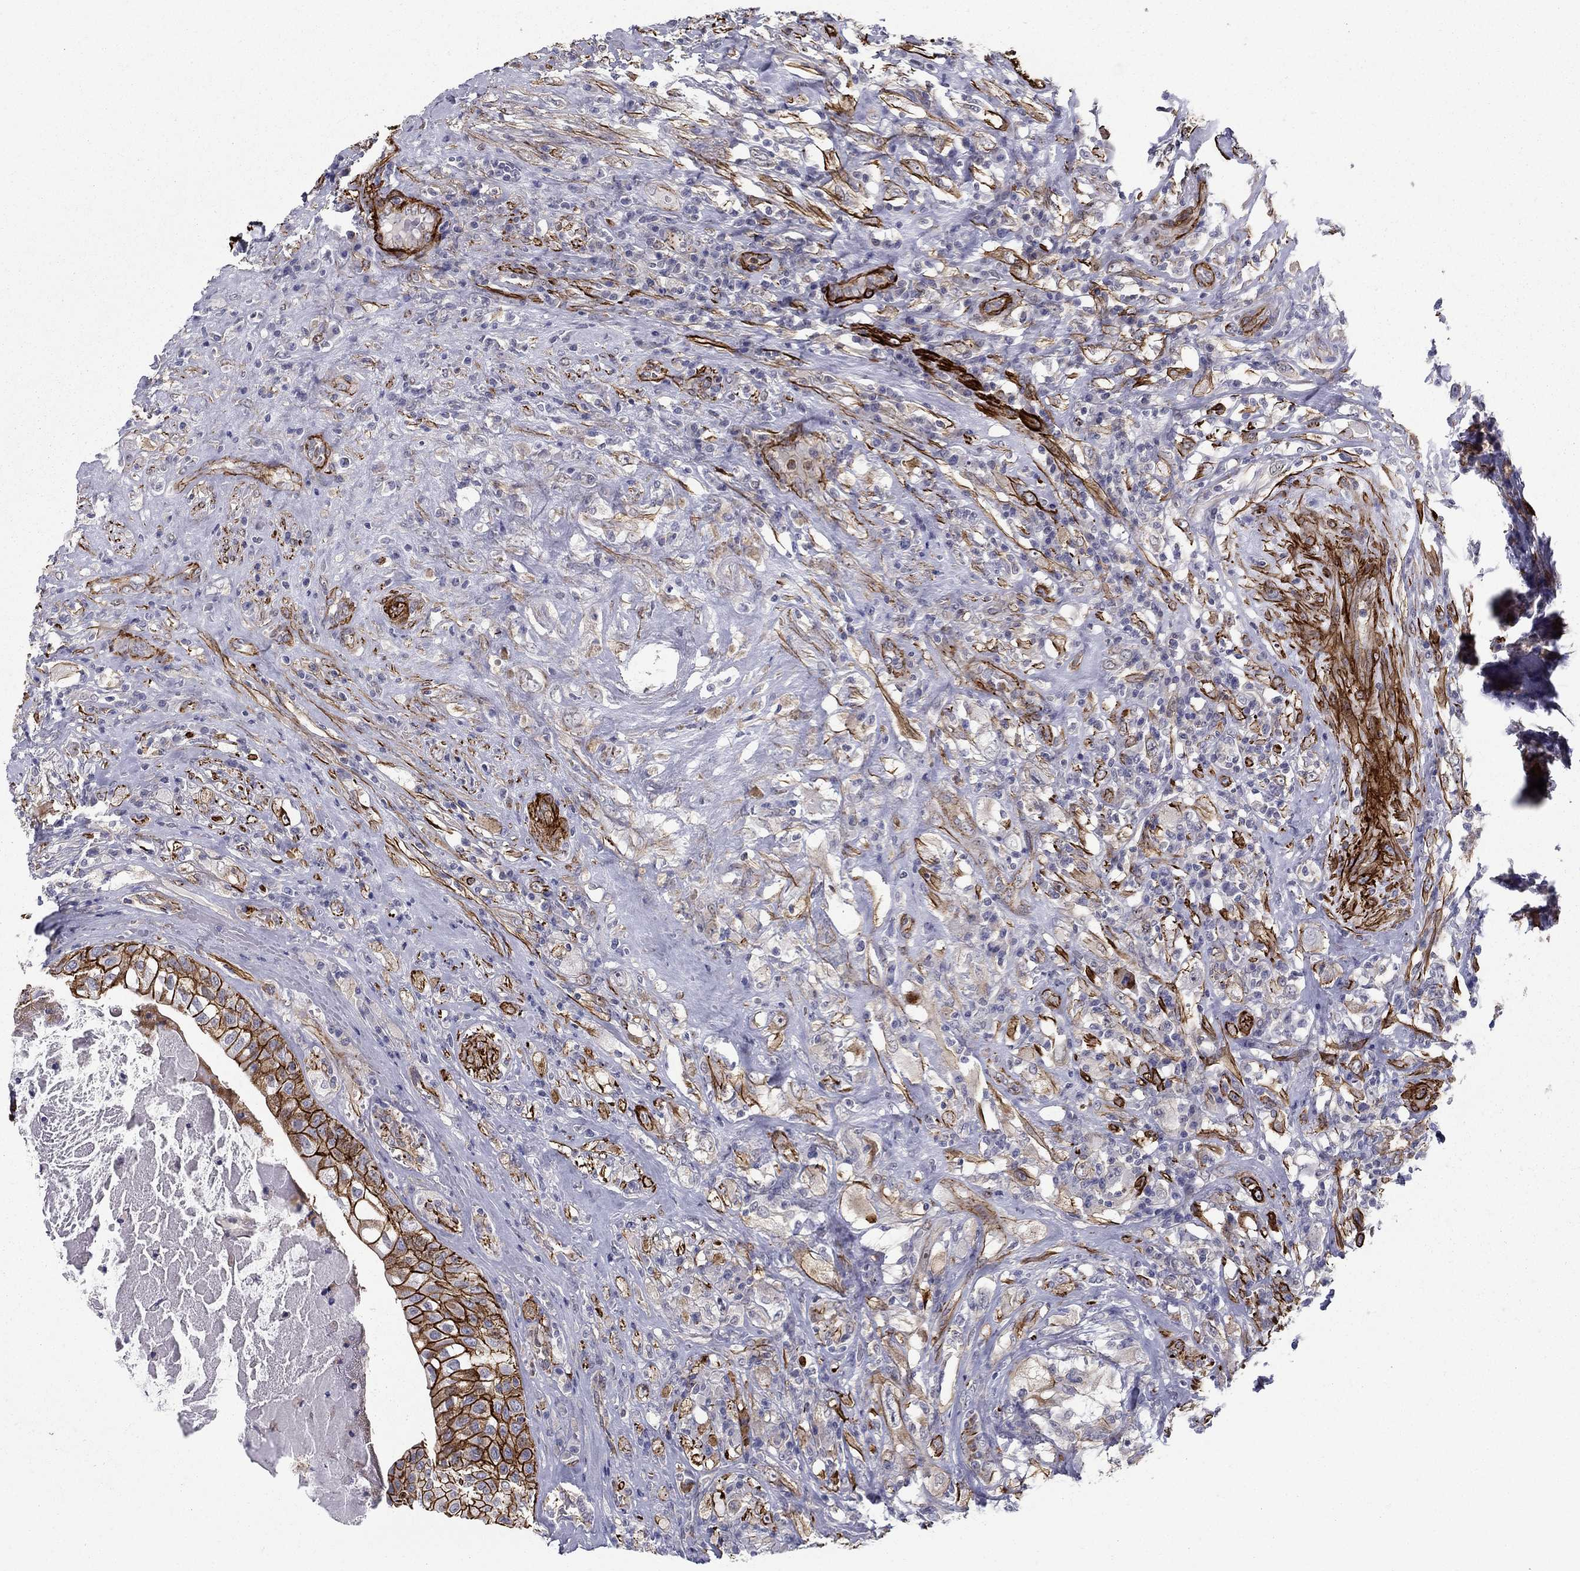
{"staining": {"intensity": "strong", "quantity": "<25%", "location": "cytoplasmic/membranous"}, "tissue": "testis cancer", "cell_type": "Tumor cells", "image_type": "cancer", "snomed": [{"axis": "morphology", "description": "Necrosis, NOS"}, {"axis": "morphology", "description": "Carcinoma, Embryonal, NOS"}, {"axis": "topography", "description": "Testis"}], "caption": "Embryonal carcinoma (testis) stained with DAB (3,3'-diaminobenzidine) immunohistochemistry (IHC) demonstrates medium levels of strong cytoplasmic/membranous positivity in approximately <25% of tumor cells.", "gene": "KRBA1", "patient": {"sex": "male", "age": 19}}